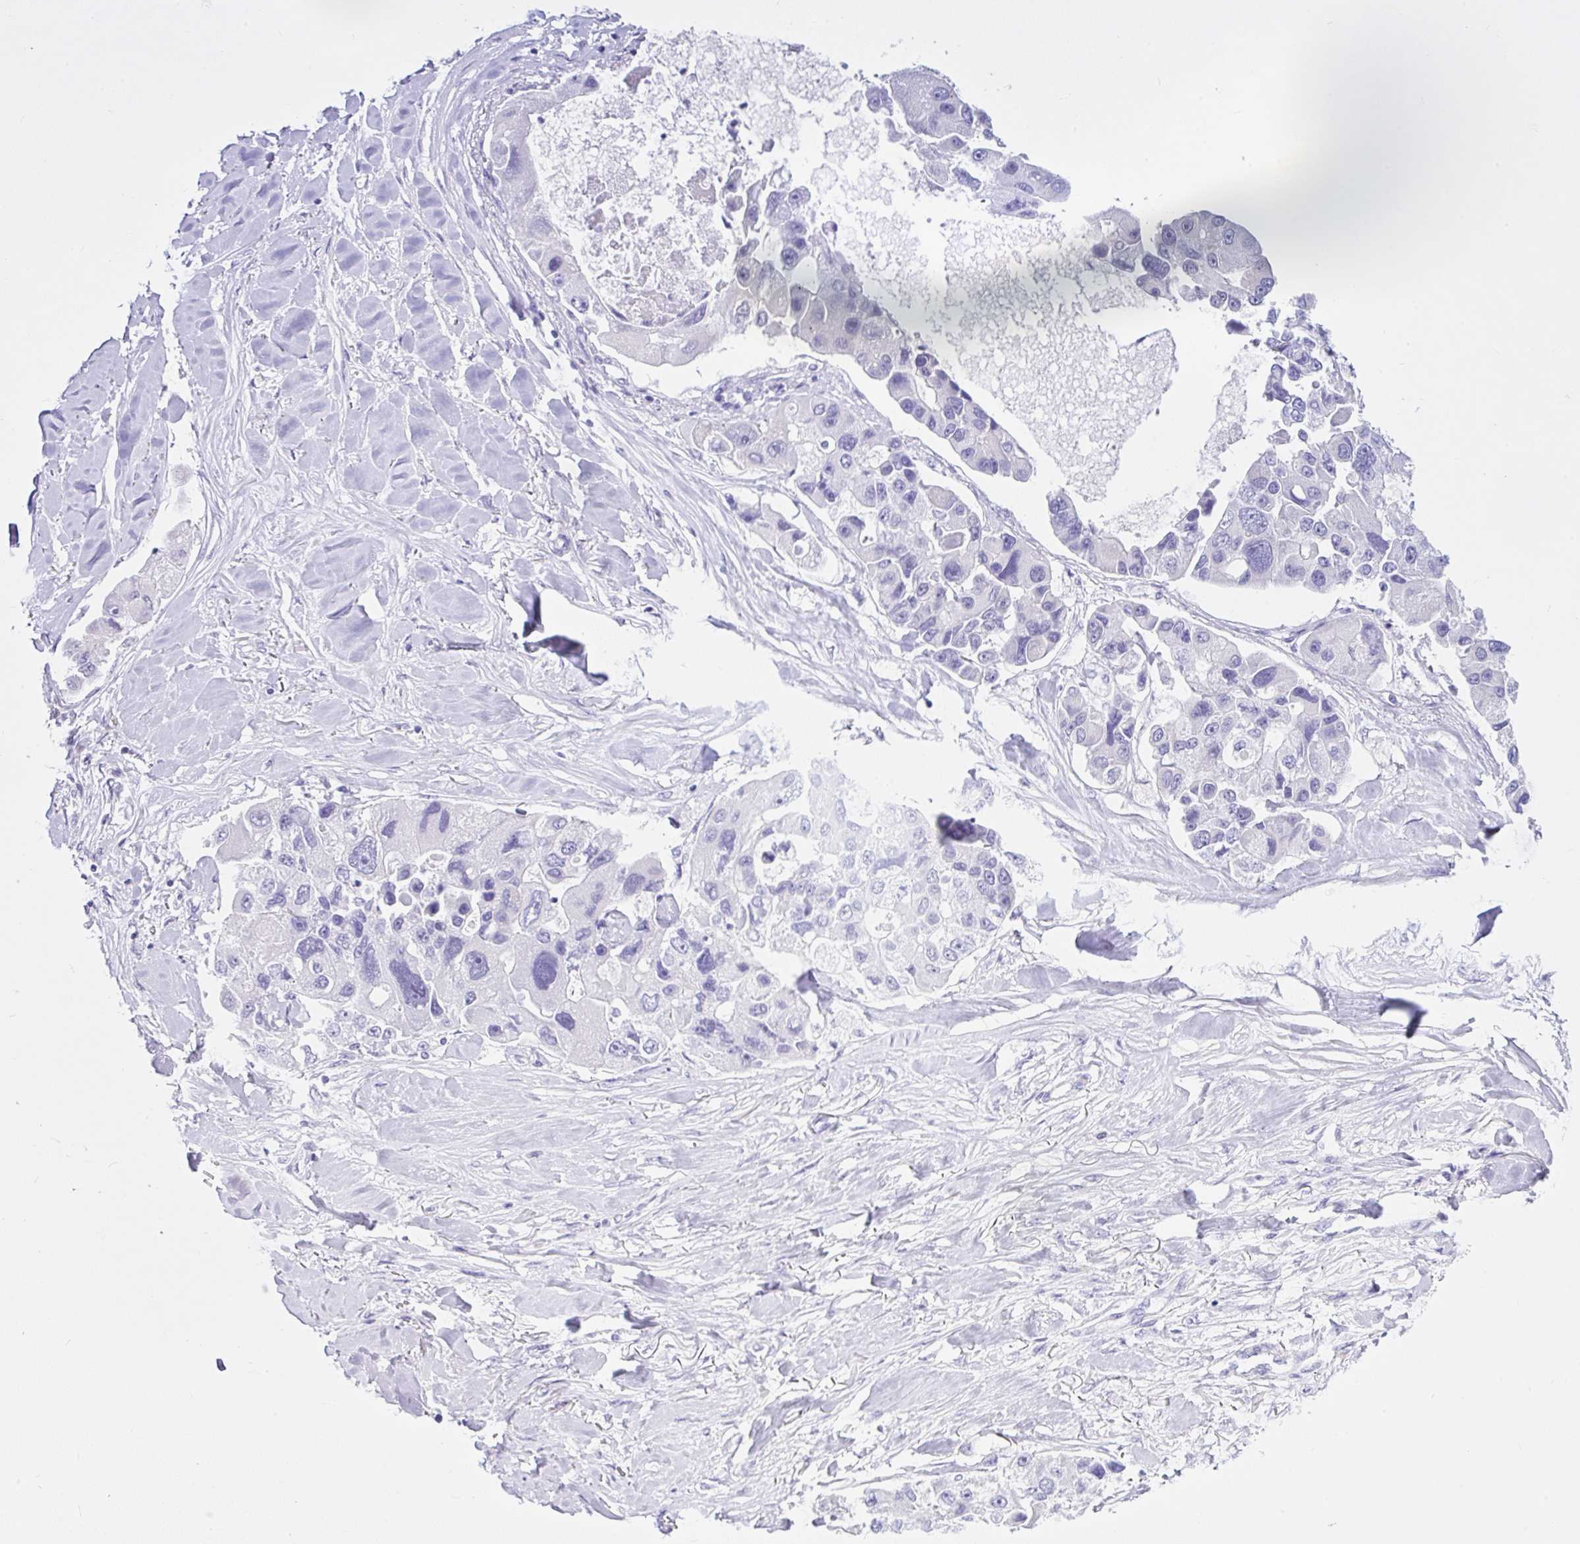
{"staining": {"intensity": "negative", "quantity": "none", "location": "none"}, "tissue": "lung cancer", "cell_type": "Tumor cells", "image_type": "cancer", "snomed": [{"axis": "morphology", "description": "Adenocarcinoma, NOS"}, {"axis": "topography", "description": "Lung"}], "caption": "This is a image of IHC staining of lung cancer (adenocarcinoma), which shows no expression in tumor cells.", "gene": "CYP19A1", "patient": {"sex": "female", "age": 54}}